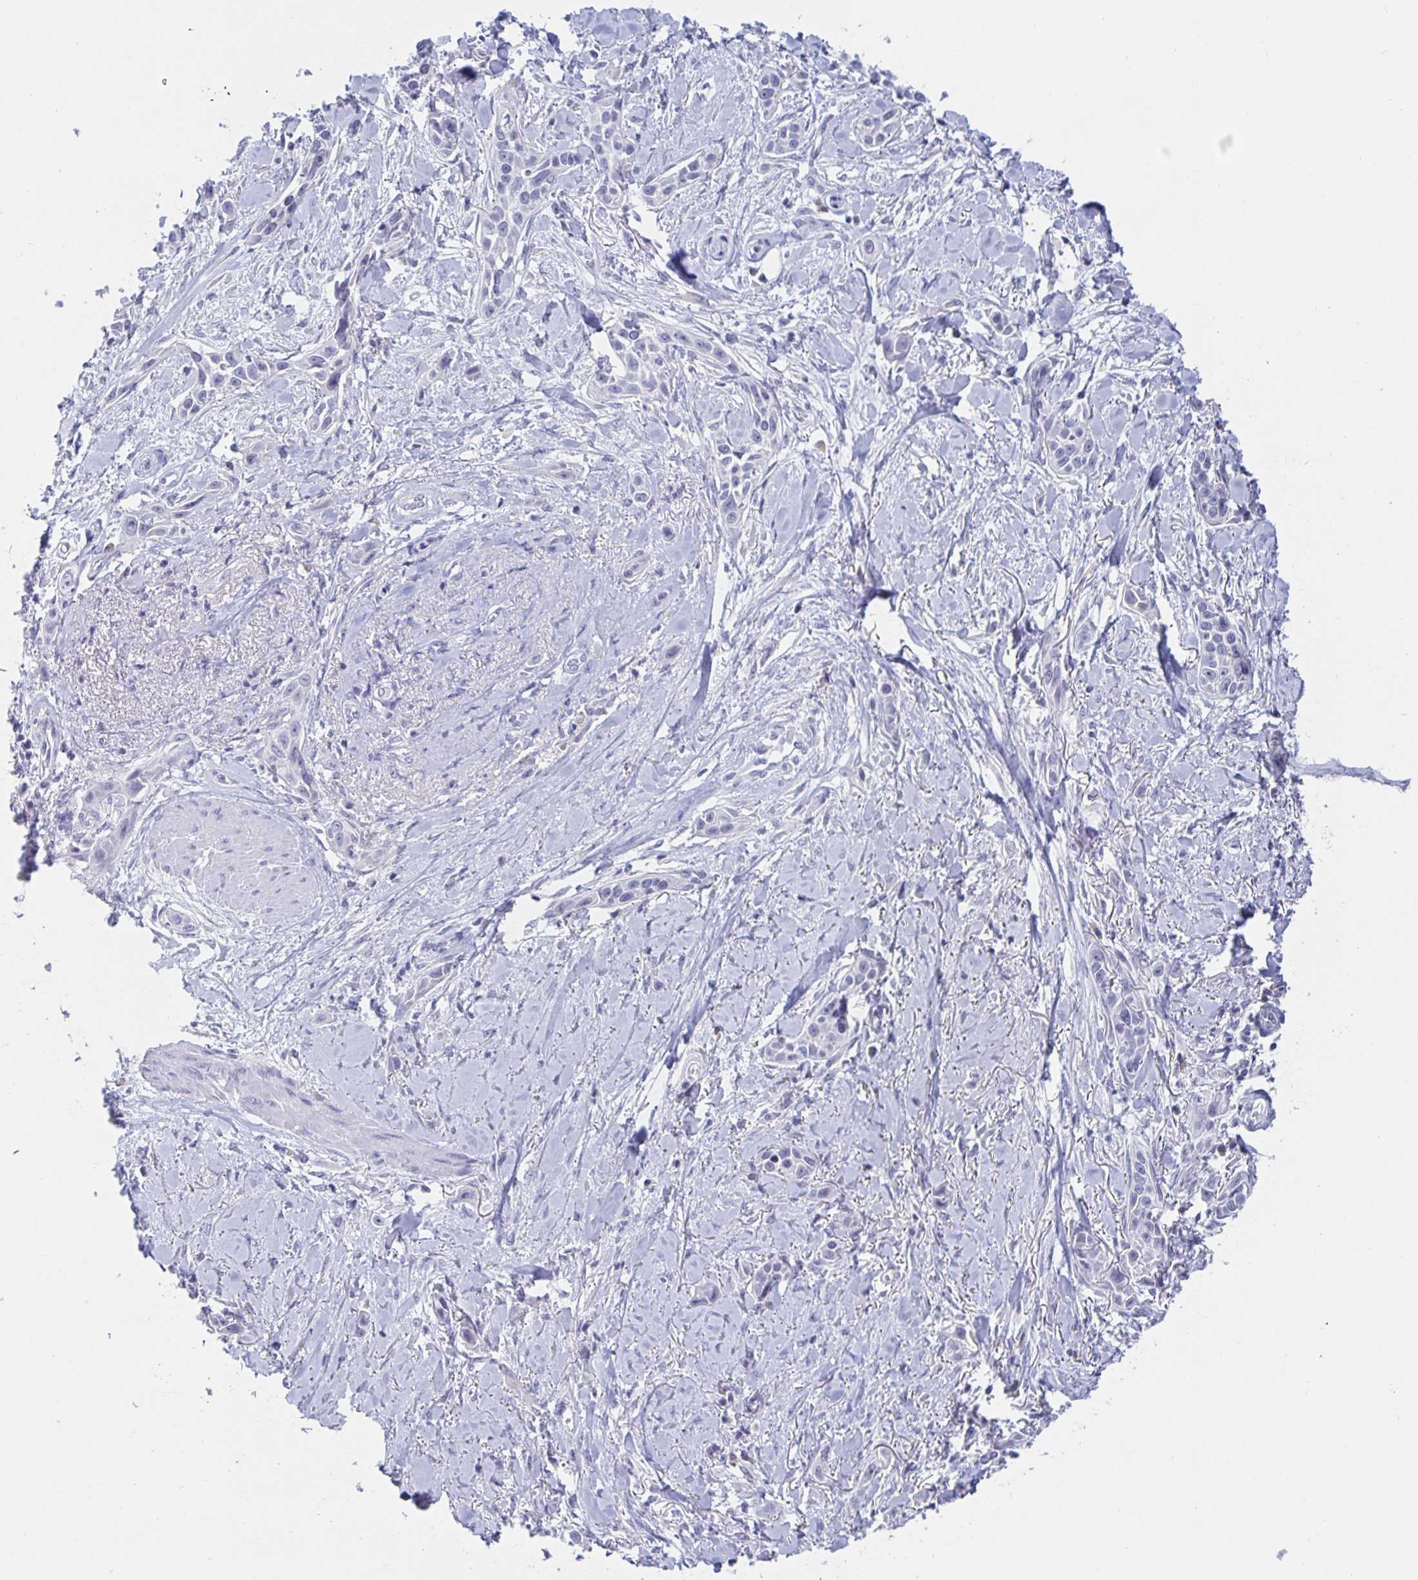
{"staining": {"intensity": "negative", "quantity": "none", "location": "none"}, "tissue": "skin cancer", "cell_type": "Tumor cells", "image_type": "cancer", "snomed": [{"axis": "morphology", "description": "Squamous cell carcinoma, NOS"}, {"axis": "topography", "description": "Skin"}], "caption": "The IHC micrograph has no significant positivity in tumor cells of skin cancer (squamous cell carcinoma) tissue.", "gene": "SIAH3", "patient": {"sex": "female", "age": 69}}